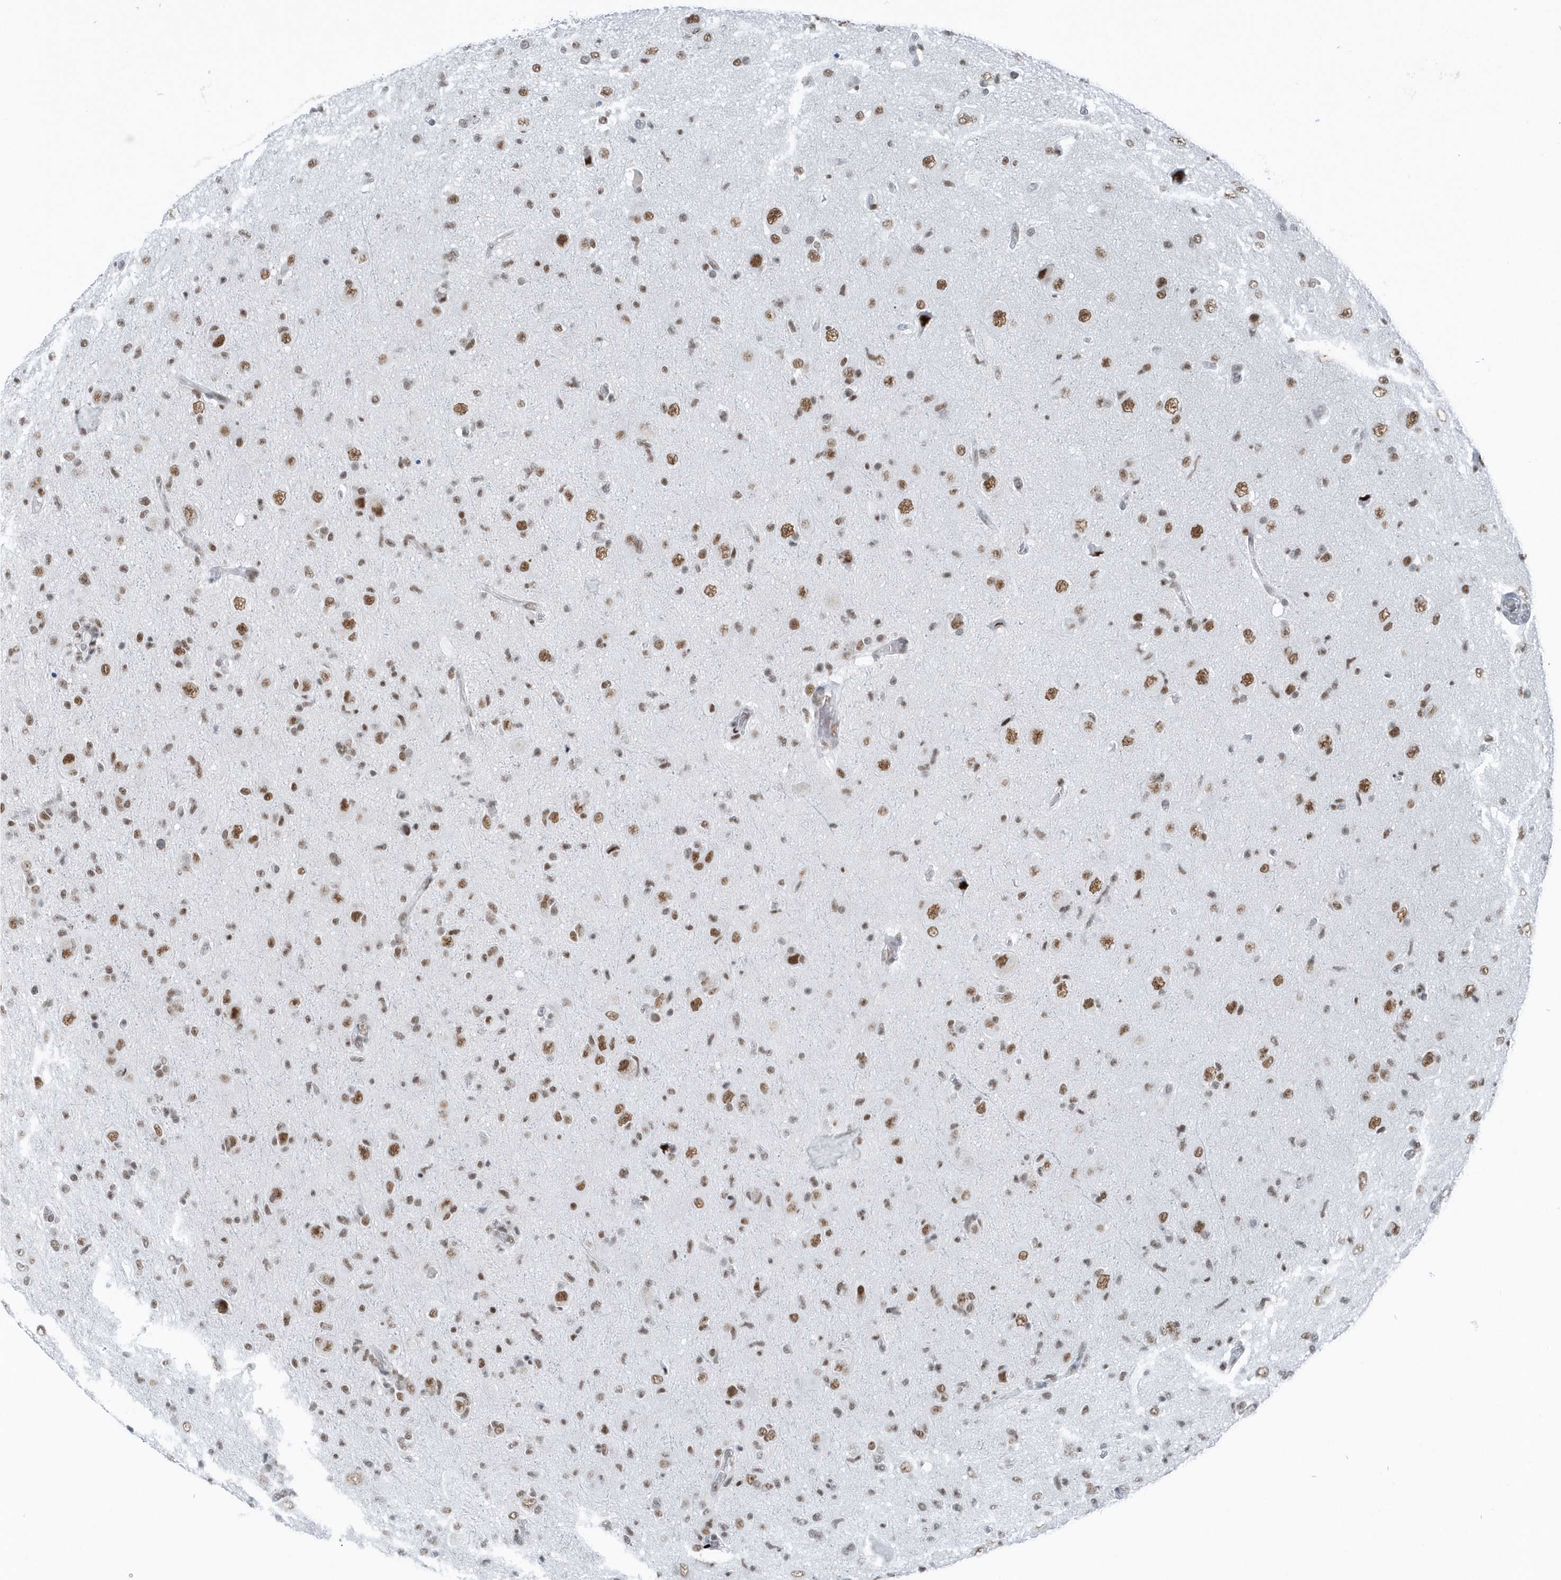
{"staining": {"intensity": "moderate", "quantity": ">75%", "location": "nuclear"}, "tissue": "glioma", "cell_type": "Tumor cells", "image_type": "cancer", "snomed": [{"axis": "morphology", "description": "Glioma, malignant, High grade"}, {"axis": "topography", "description": "Brain"}], "caption": "Human malignant glioma (high-grade) stained for a protein (brown) reveals moderate nuclear positive expression in approximately >75% of tumor cells.", "gene": "FIP1L1", "patient": {"sex": "female", "age": 57}}